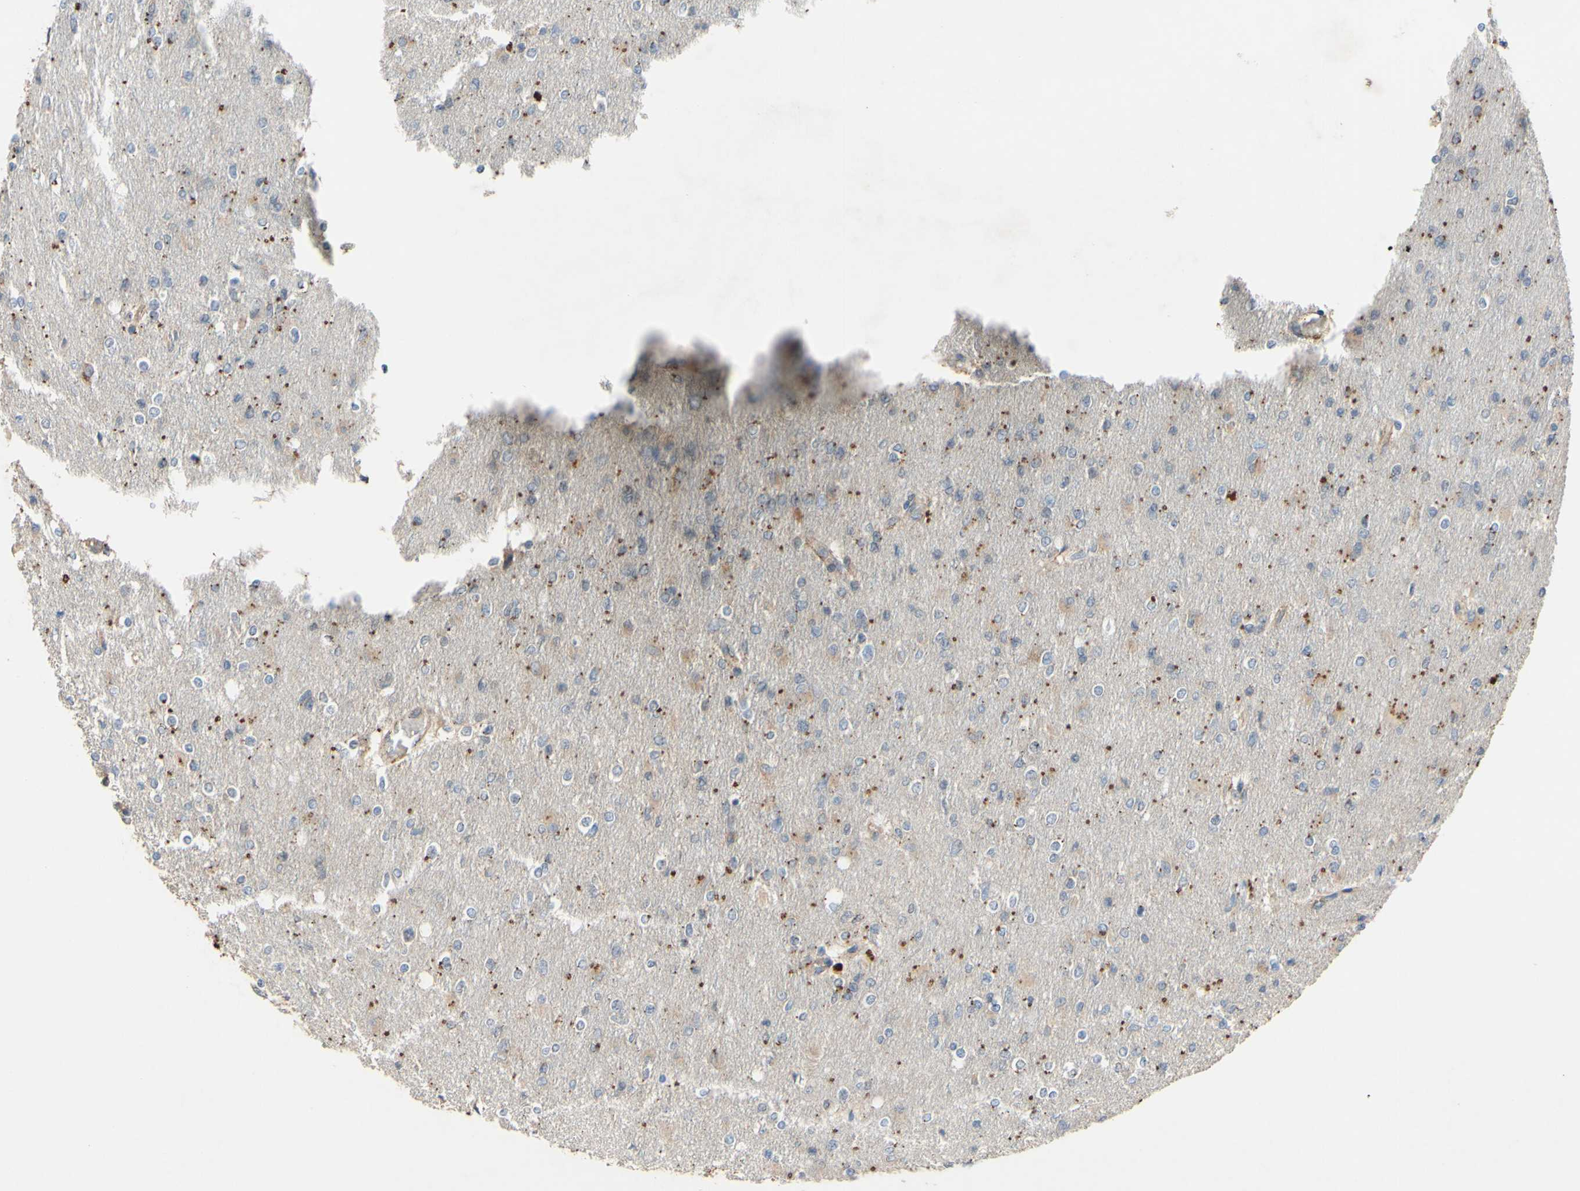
{"staining": {"intensity": "negative", "quantity": "none", "location": "none"}, "tissue": "glioma", "cell_type": "Tumor cells", "image_type": "cancer", "snomed": [{"axis": "morphology", "description": "Glioma, malignant, High grade"}, {"axis": "topography", "description": "Cerebral cortex"}], "caption": "Histopathology image shows no significant protein expression in tumor cells of malignant glioma (high-grade).", "gene": "PDGFB", "patient": {"sex": "female", "age": 36}}